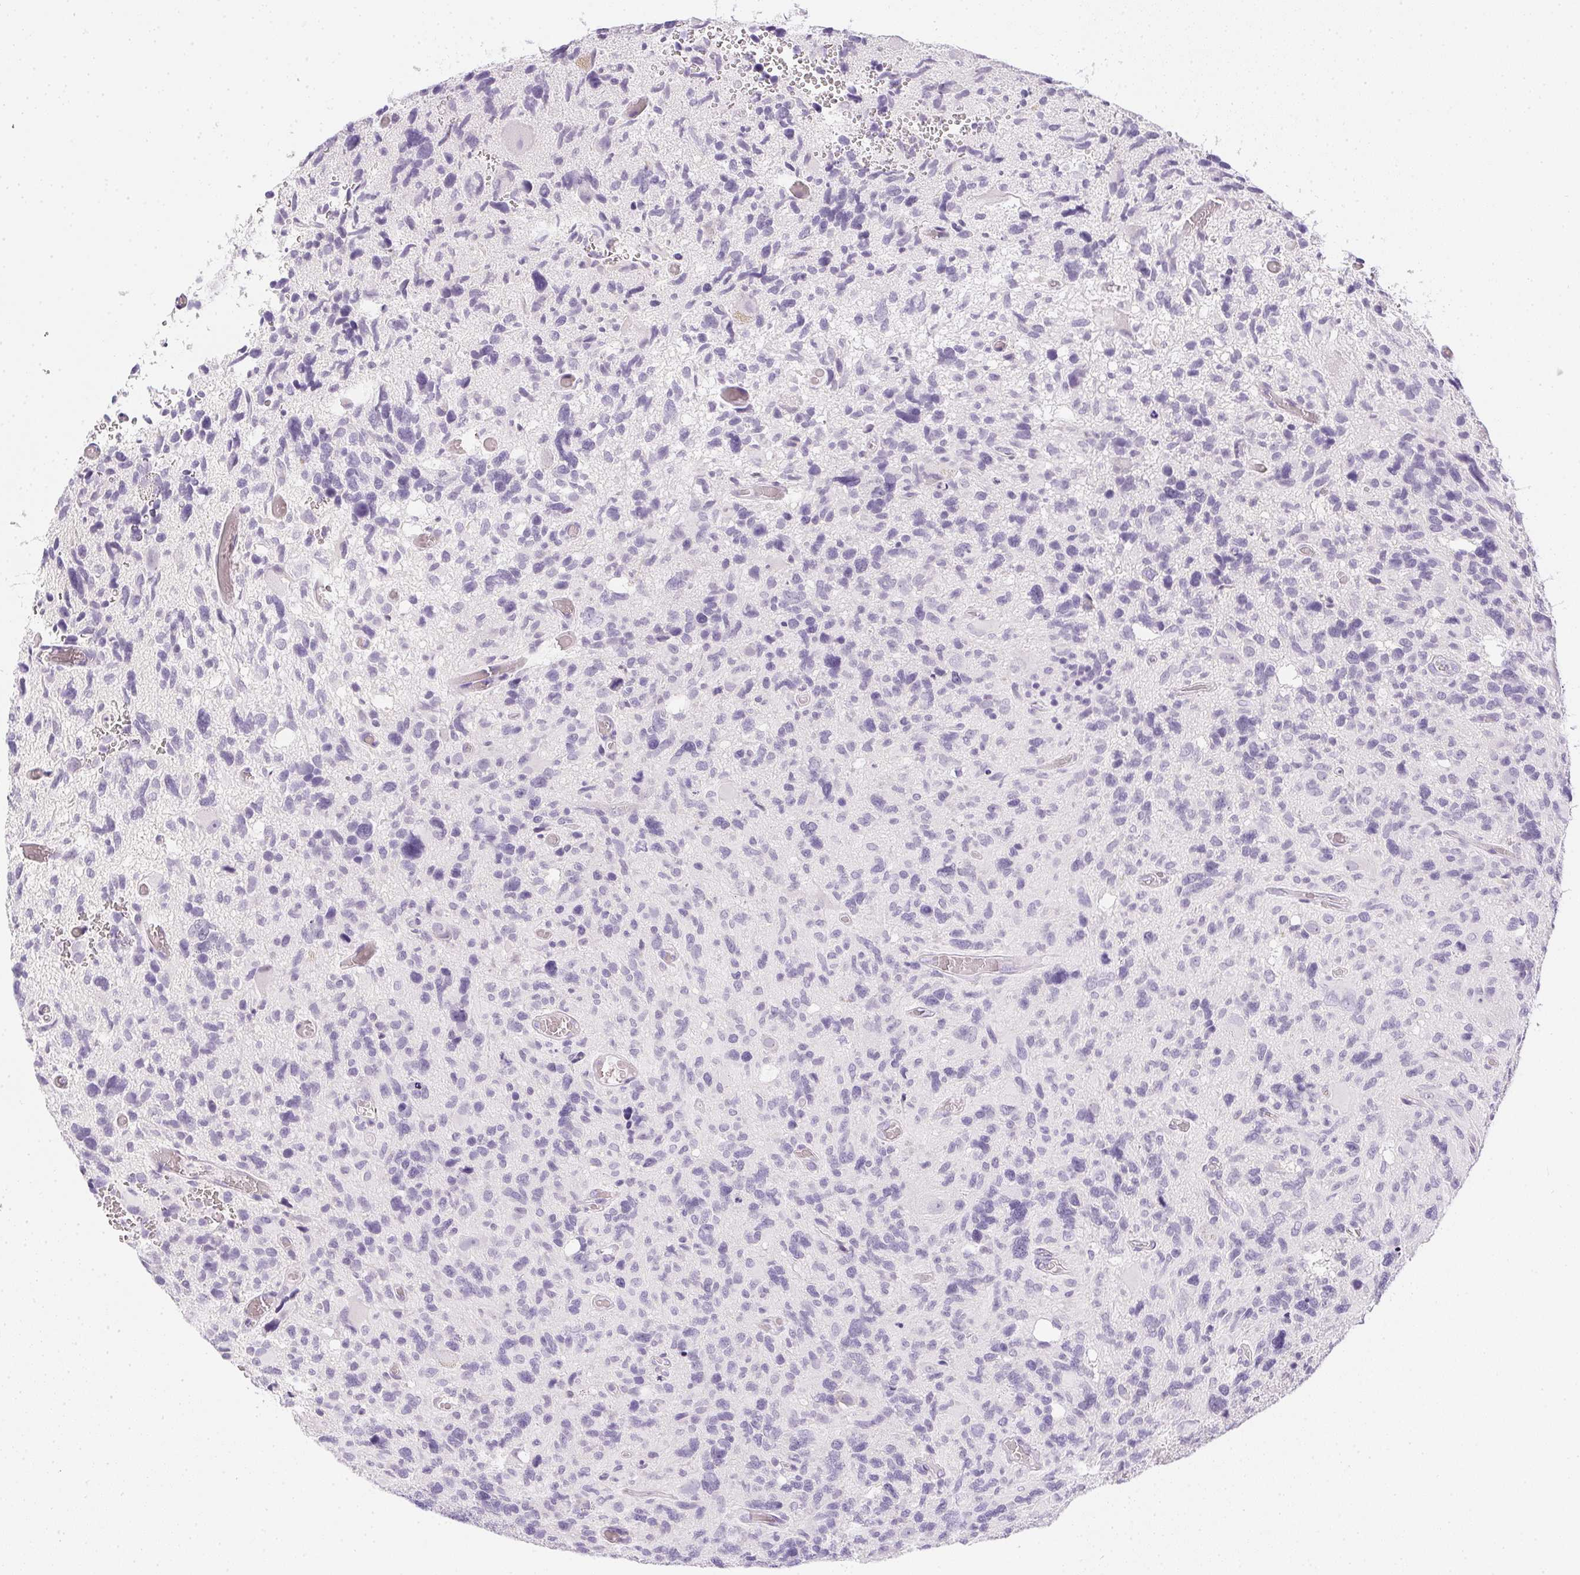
{"staining": {"intensity": "negative", "quantity": "none", "location": "none"}, "tissue": "glioma", "cell_type": "Tumor cells", "image_type": "cancer", "snomed": [{"axis": "morphology", "description": "Glioma, malignant, High grade"}, {"axis": "topography", "description": "Brain"}], "caption": "There is no significant positivity in tumor cells of glioma.", "gene": "PPY", "patient": {"sex": "male", "age": 49}}